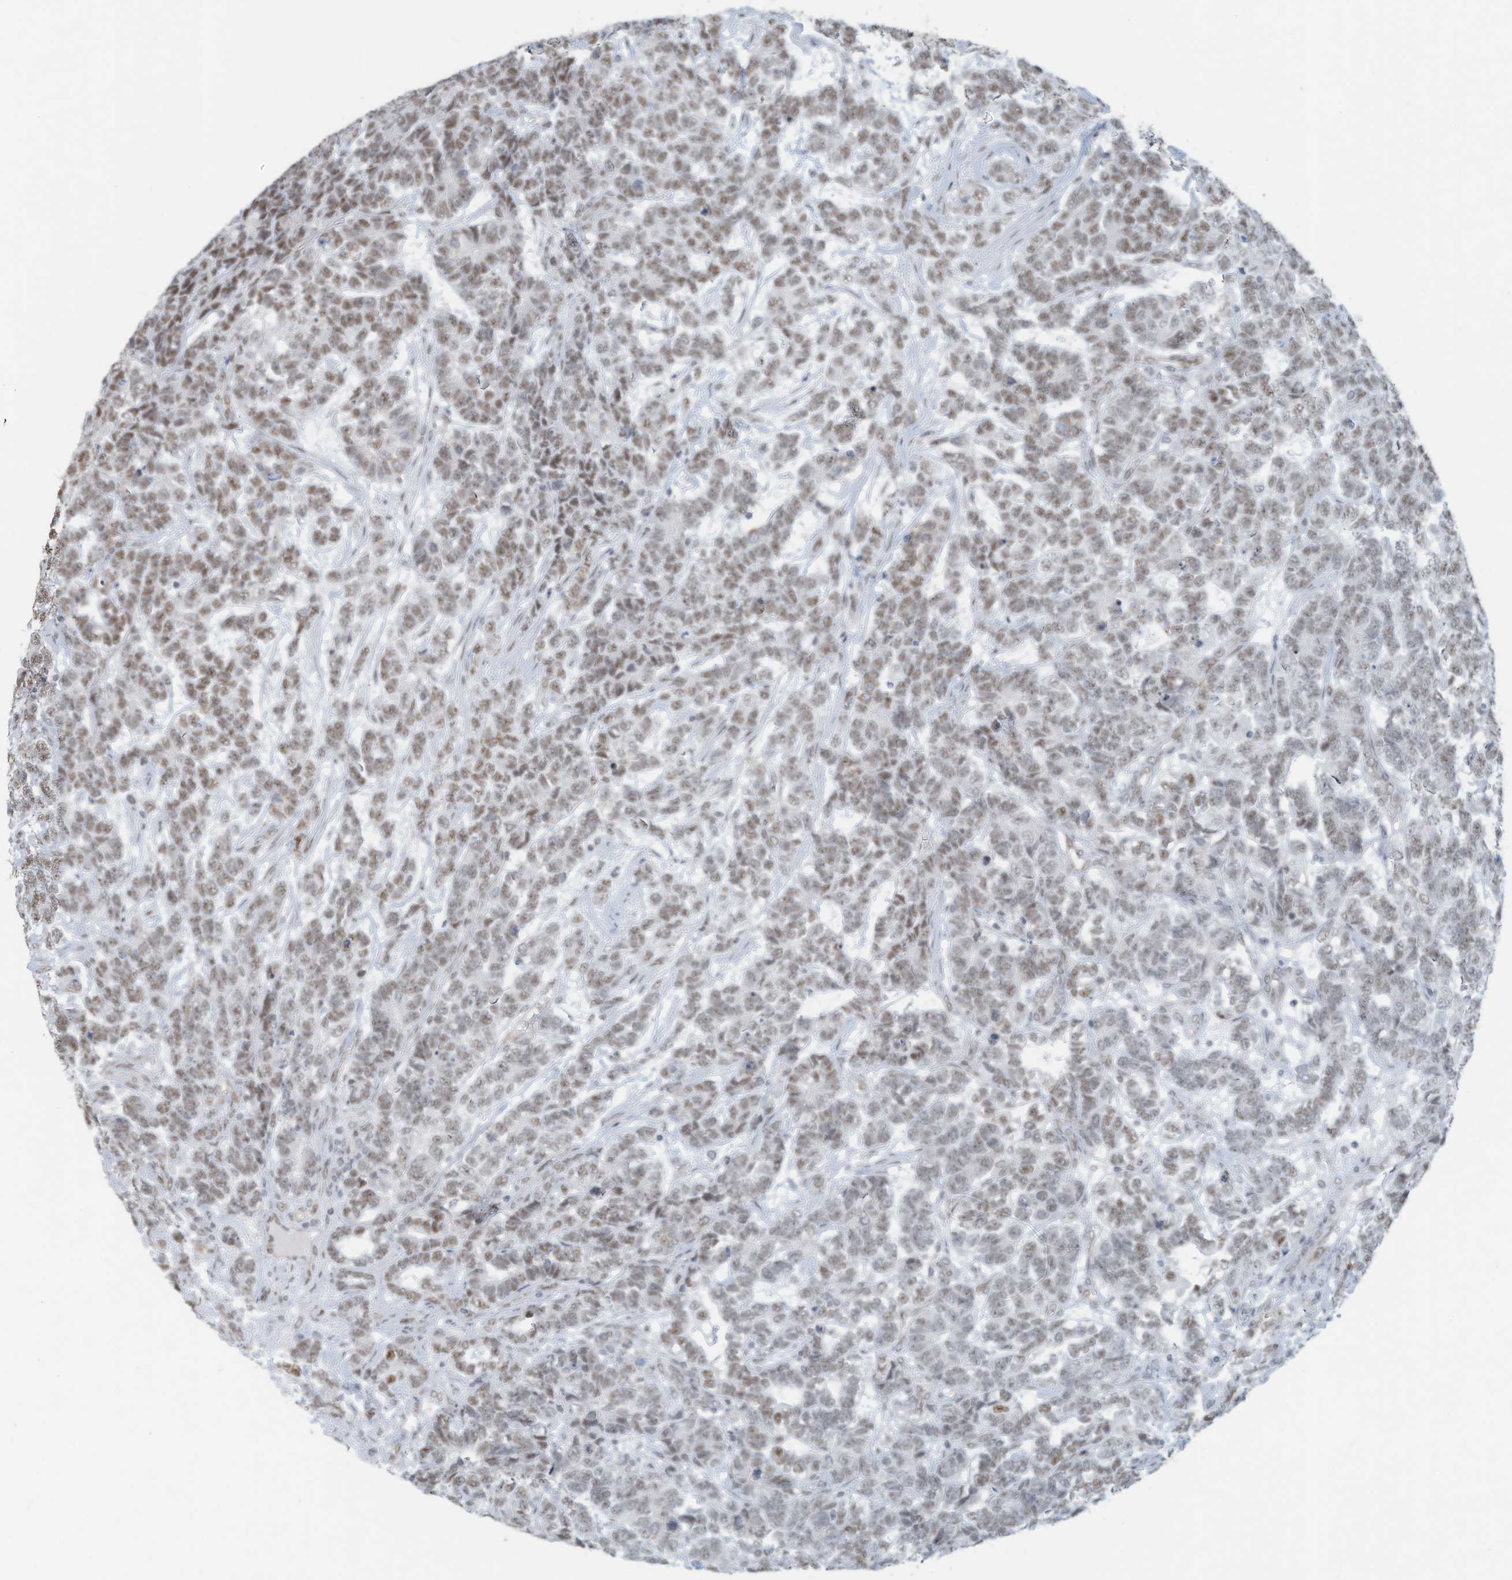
{"staining": {"intensity": "moderate", "quantity": ">75%", "location": "nuclear"}, "tissue": "testis cancer", "cell_type": "Tumor cells", "image_type": "cancer", "snomed": [{"axis": "morphology", "description": "Carcinoma, Embryonal, NOS"}, {"axis": "topography", "description": "Testis"}], "caption": "Immunohistochemical staining of human embryonal carcinoma (testis) demonstrates medium levels of moderate nuclear protein staining in about >75% of tumor cells.", "gene": "SARNP", "patient": {"sex": "male", "age": 26}}